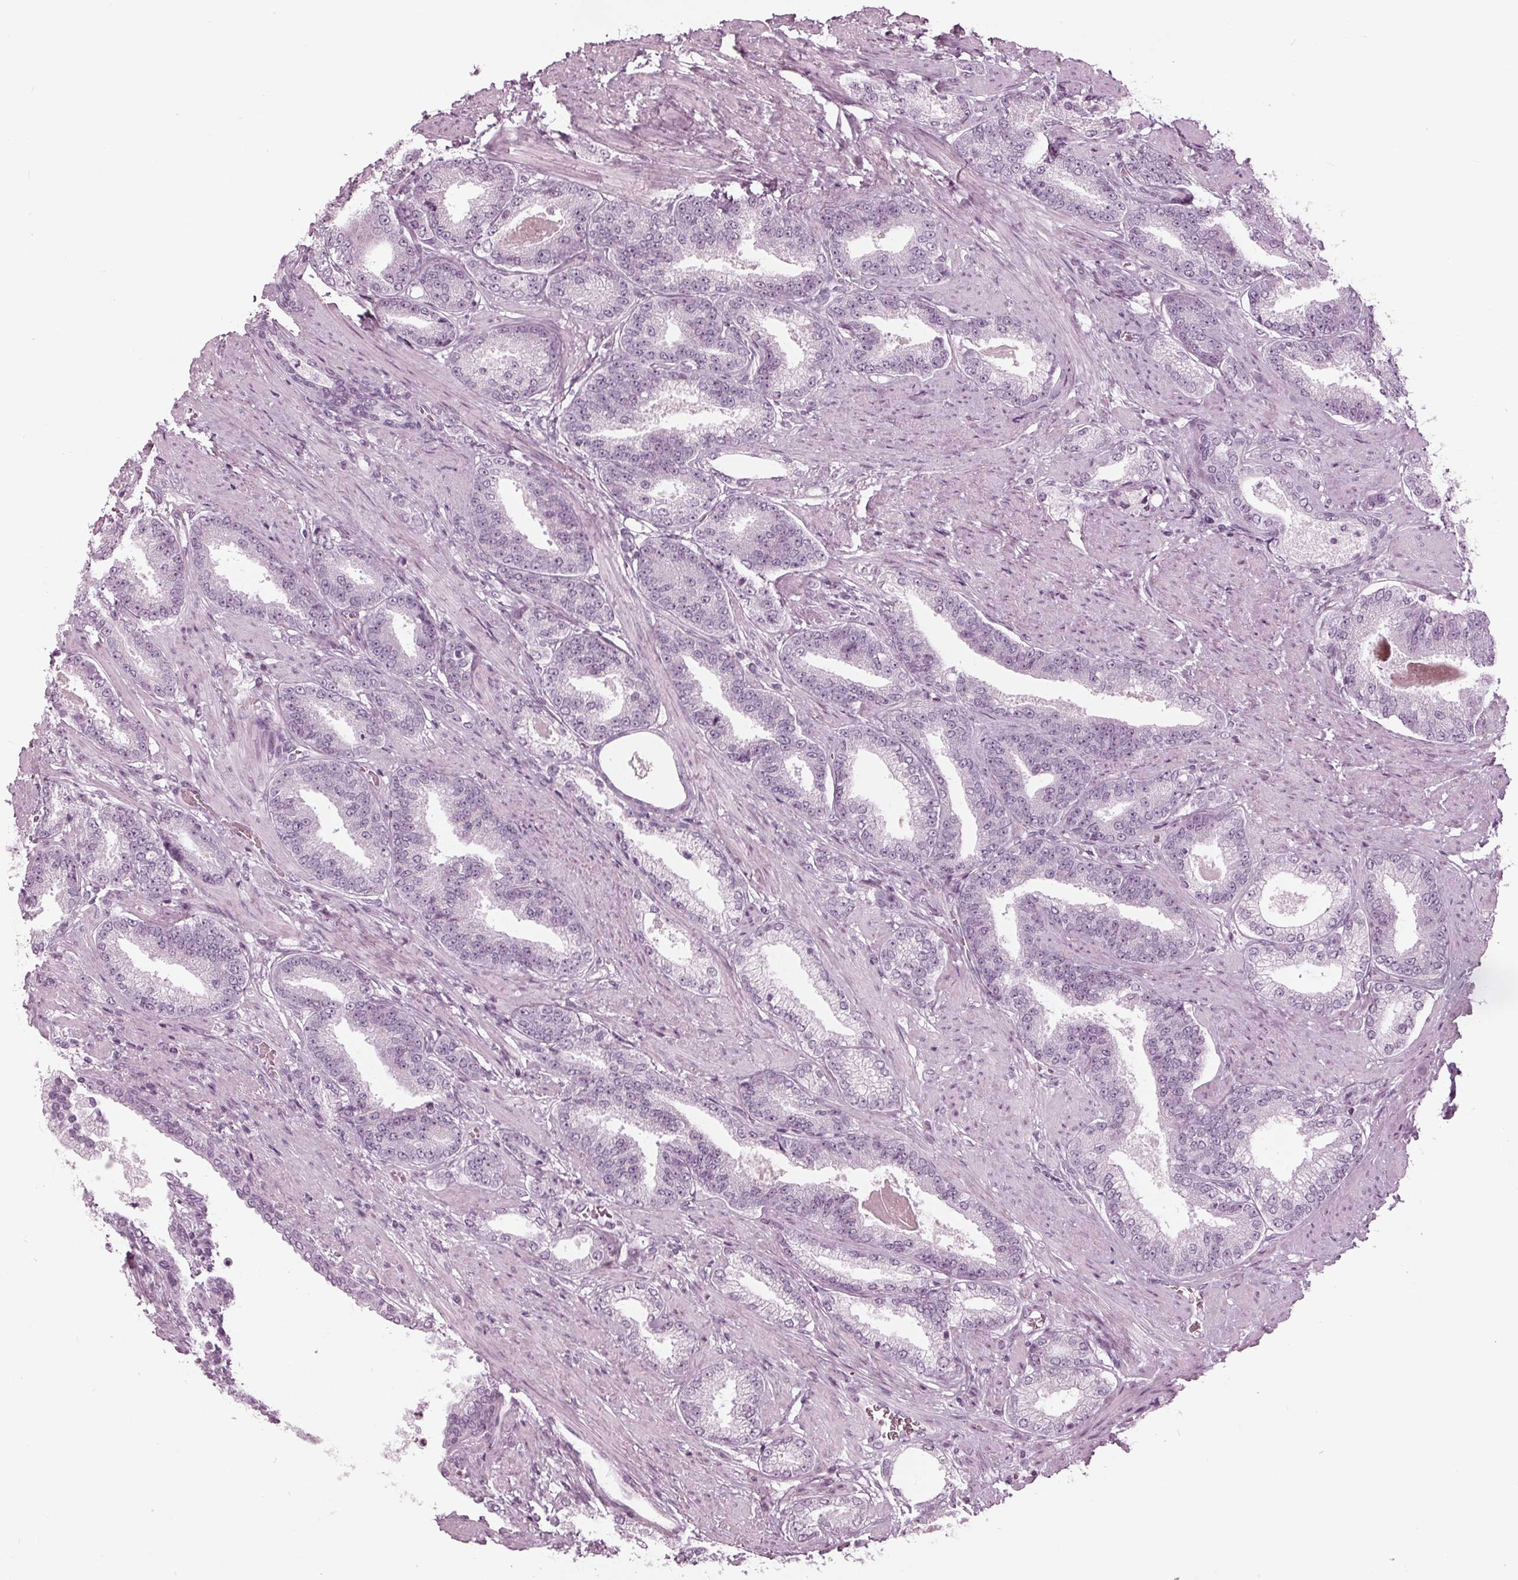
{"staining": {"intensity": "negative", "quantity": "none", "location": "none"}, "tissue": "prostate cancer", "cell_type": "Tumor cells", "image_type": "cancer", "snomed": [{"axis": "morphology", "description": "Adenocarcinoma, High grade"}, {"axis": "topography", "description": "Prostate and seminal vesicle, NOS"}], "caption": "Human prostate cancer (adenocarcinoma (high-grade)) stained for a protein using immunohistochemistry (IHC) shows no positivity in tumor cells.", "gene": "KRT28", "patient": {"sex": "male", "age": 61}}